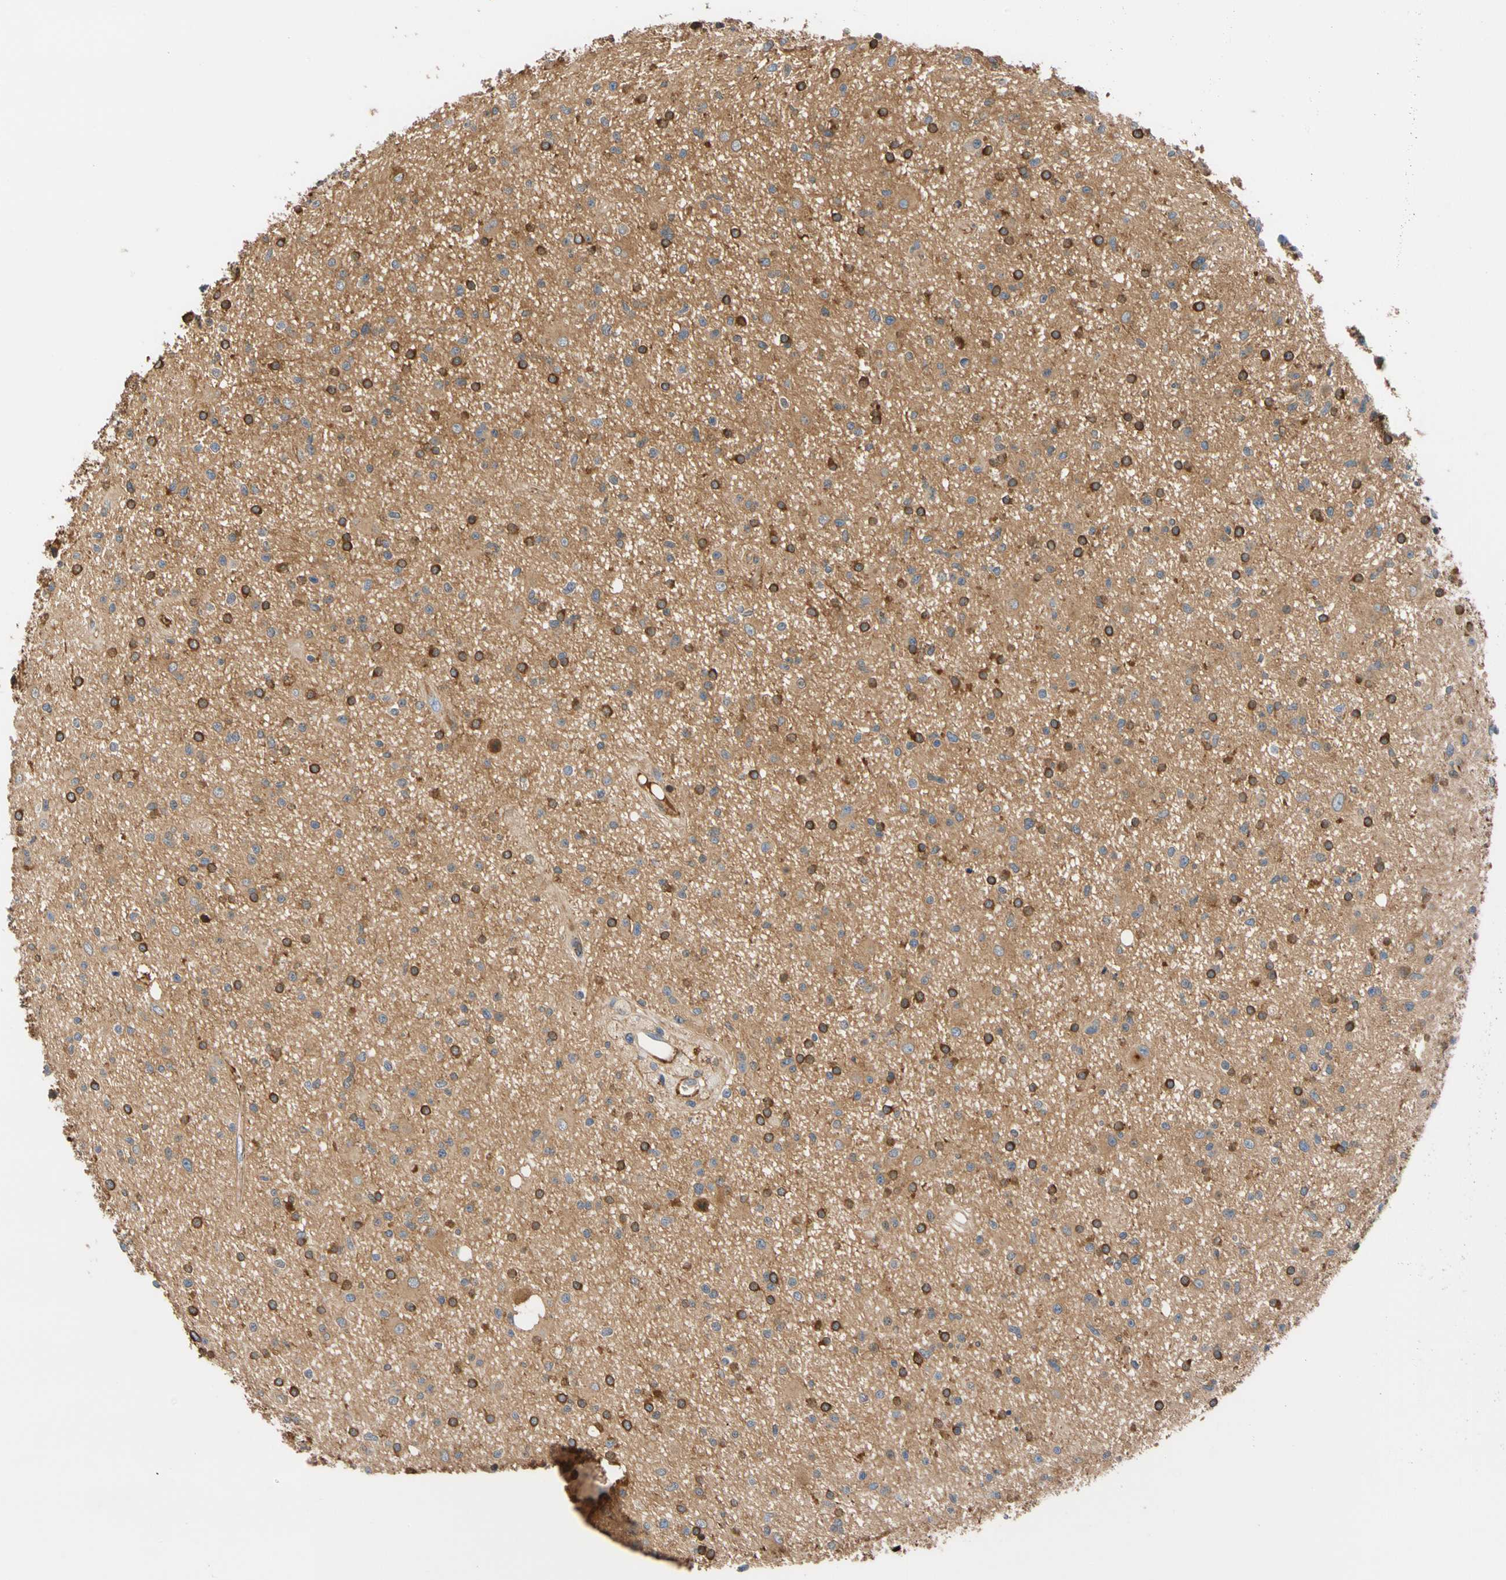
{"staining": {"intensity": "moderate", "quantity": "<25%", "location": "cytoplasmic/membranous"}, "tissue": "glioma", "cell_type": "Tumor cells", "image_type": "cancer", "snomed": [{"axis": "morphology", "description": "Glioma, malignant, High grade"}, {"axis": "topography", "description": "Brain"}], "caption": "Immunohistochemical staining of human high-grade glioma (malignant) exhibits moderate cytoplasmic/membranous protein expression in approximately <25% of tumor cells.", "gene": "ENTREP3", "patient": {"sex": "male", "age": 33}}